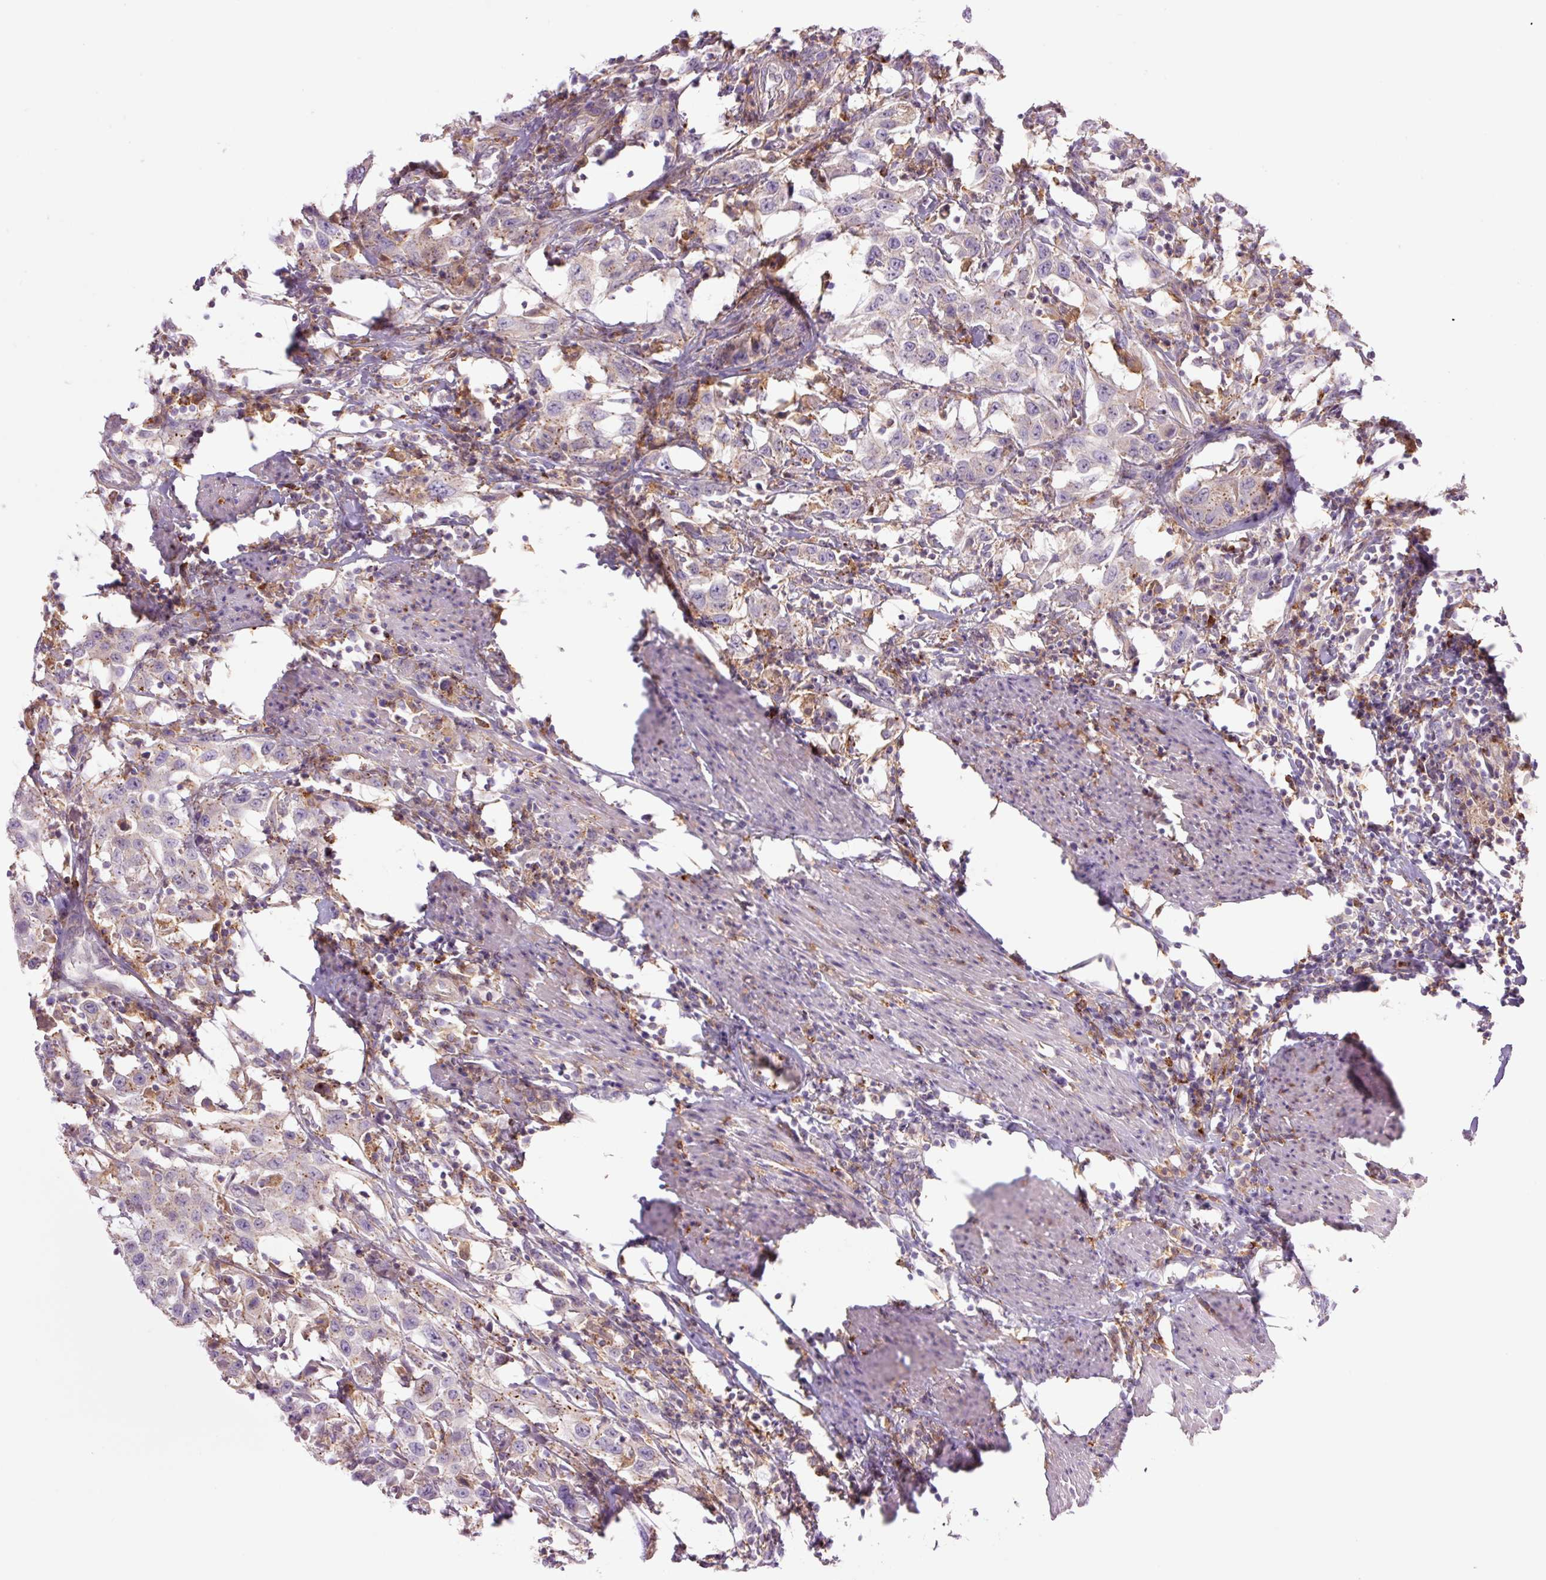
{"staining": {"intensity": "negative", "quantity": "none", "location": "none"}, "tissue": "urothelial cancer", "cell_type": "Tumor cells", "image_type": "cancer", "snomed": [{"axis": "morphology", "description": "Urothelial carcinoma, High grade"}, {"axis": "topography", "description": "Urinary bladder"}], "caption": "There is no significant expression in tumor cells of urothelial carcinoma (high-grade).", "gene": "SH2D6", "patient": {"sex": "male", "age": 61}}